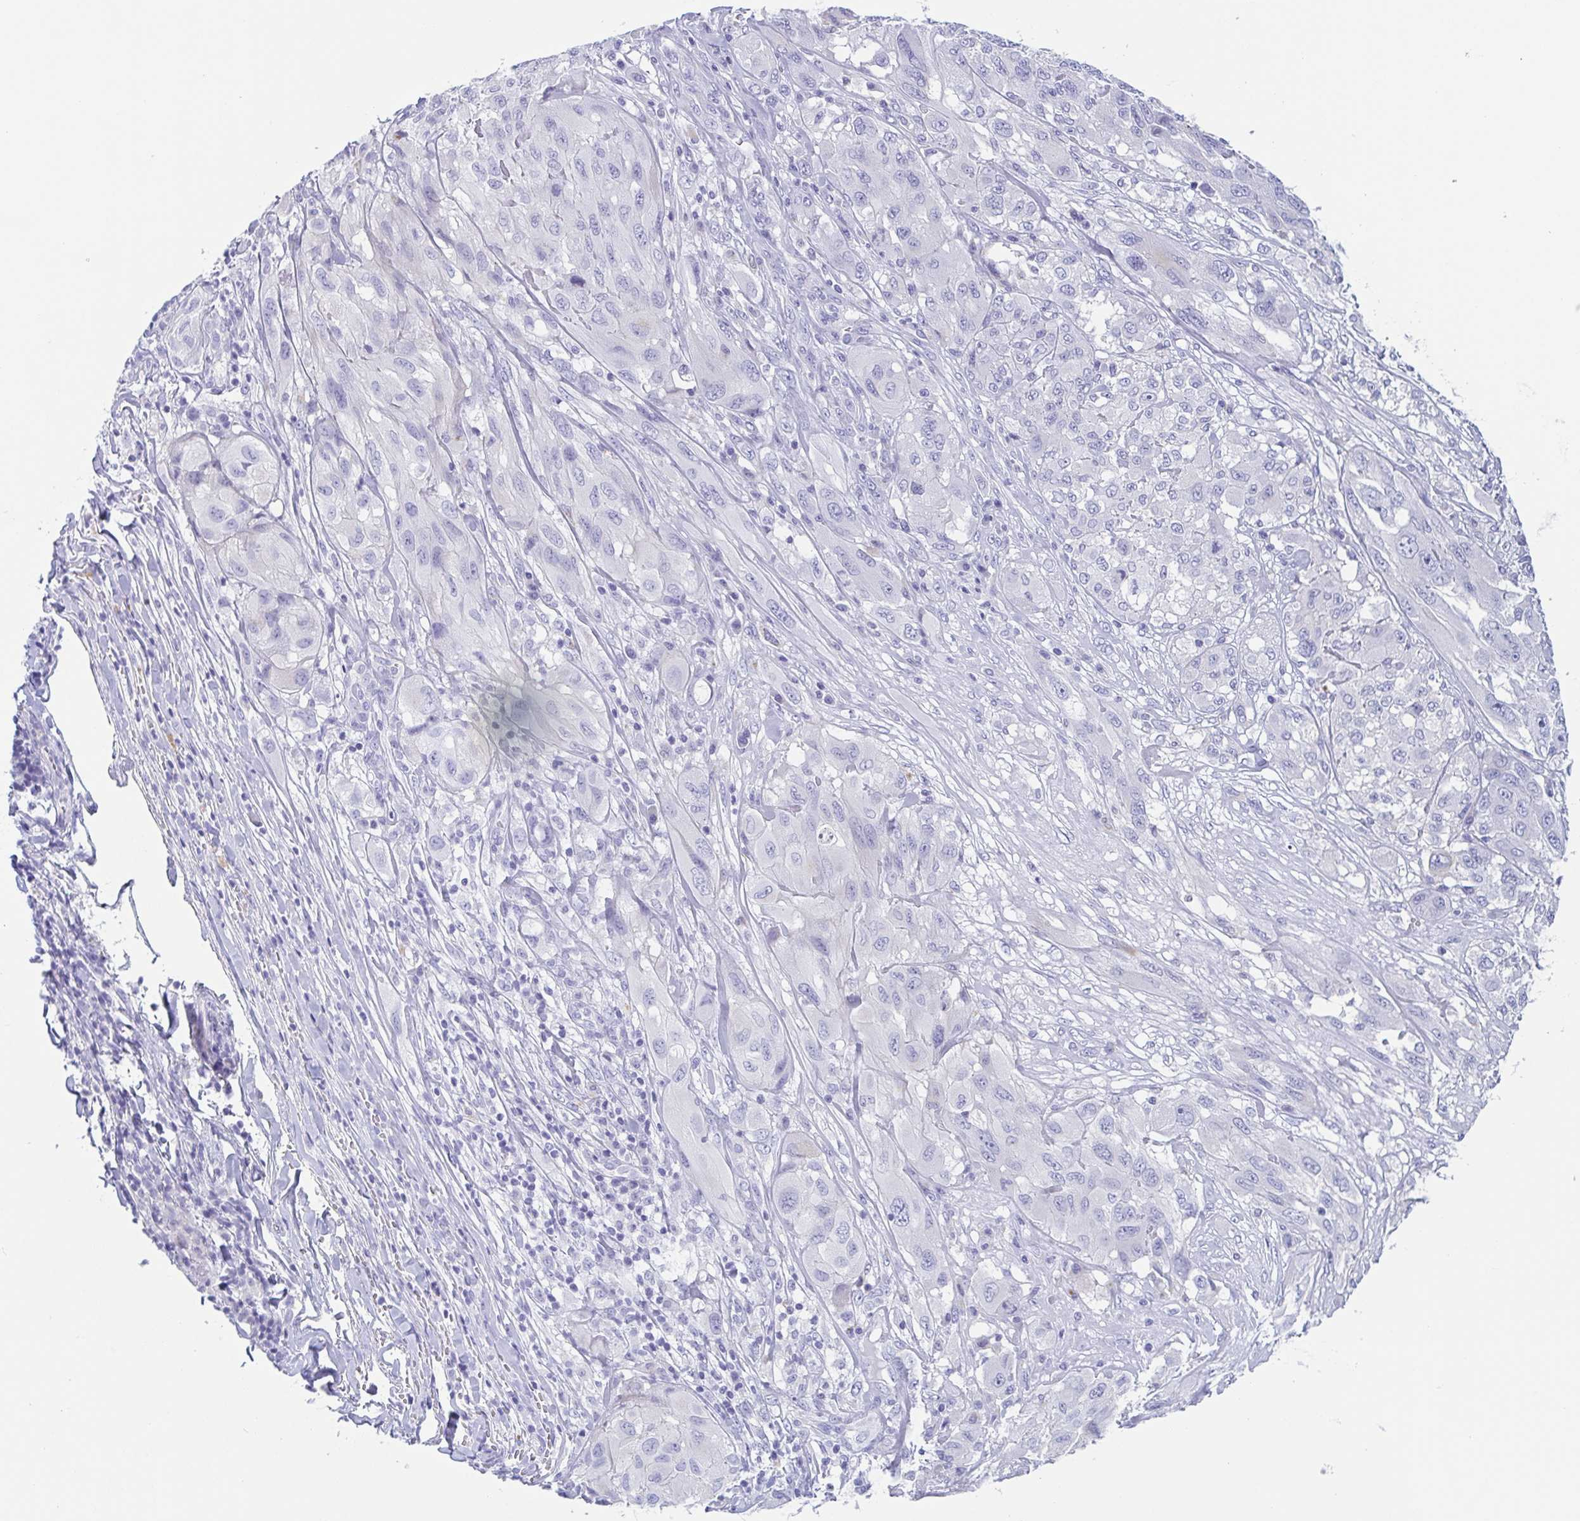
{"staining": {"intensity": "negative", "quantity": "none", "location": "none"}, "tissue": "melanoma", "cell_type": "Tumor cells", "image_type": "cancer", "snomed": [{"axis": "morphology", "description": "Malignant melanoma, NOS"}, {"axis": "topography", "description": "Skin"}], "caption": "This is a micrograph of IHC staining of melanoma, which shows no expression in tumor cells. (DAB IHC with hematoxylin counter stain).", "gene": "TAGLN3", "patient": {"sex": "female", "age": 91}}